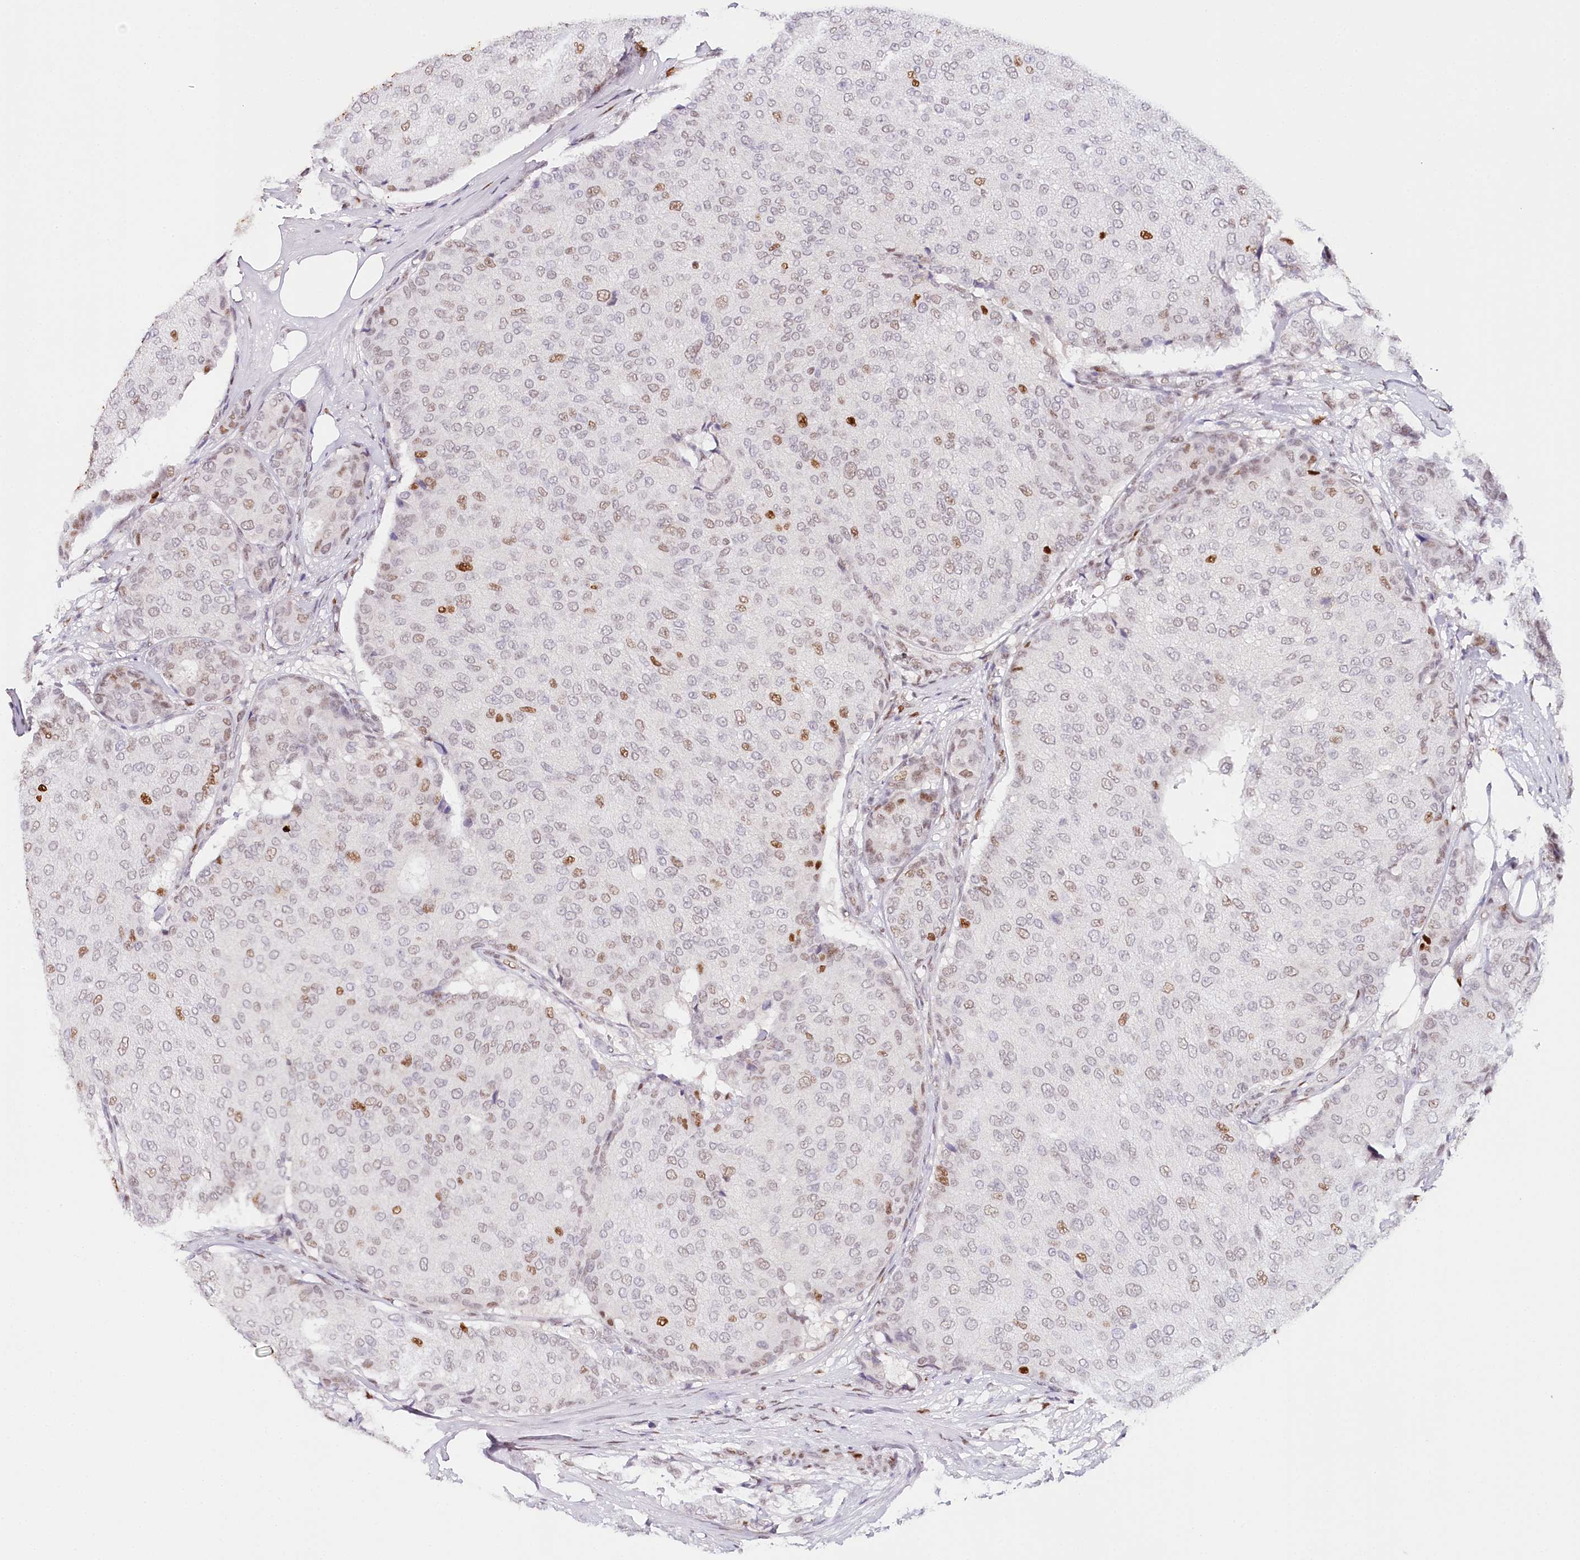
{"staining": {"intensity": "moderate", "quantity": "<25%", "location": "nuclear"}, "tissue": "breast cancer", "cell_type": "Tumor cells", "image_type": "cancer", "snomed": [{"axis": "morphology", "description": "Duct carcinoma"}, {"axis": "topography", "description": "Breast"}], "caption": "The immunohistochemical stain shows moderate nuclear positivity in tumor cells of breast invasive ductal carcinoma tissue.", "gene": "TP53", "patient": {"sex": "female", "age": 75}}